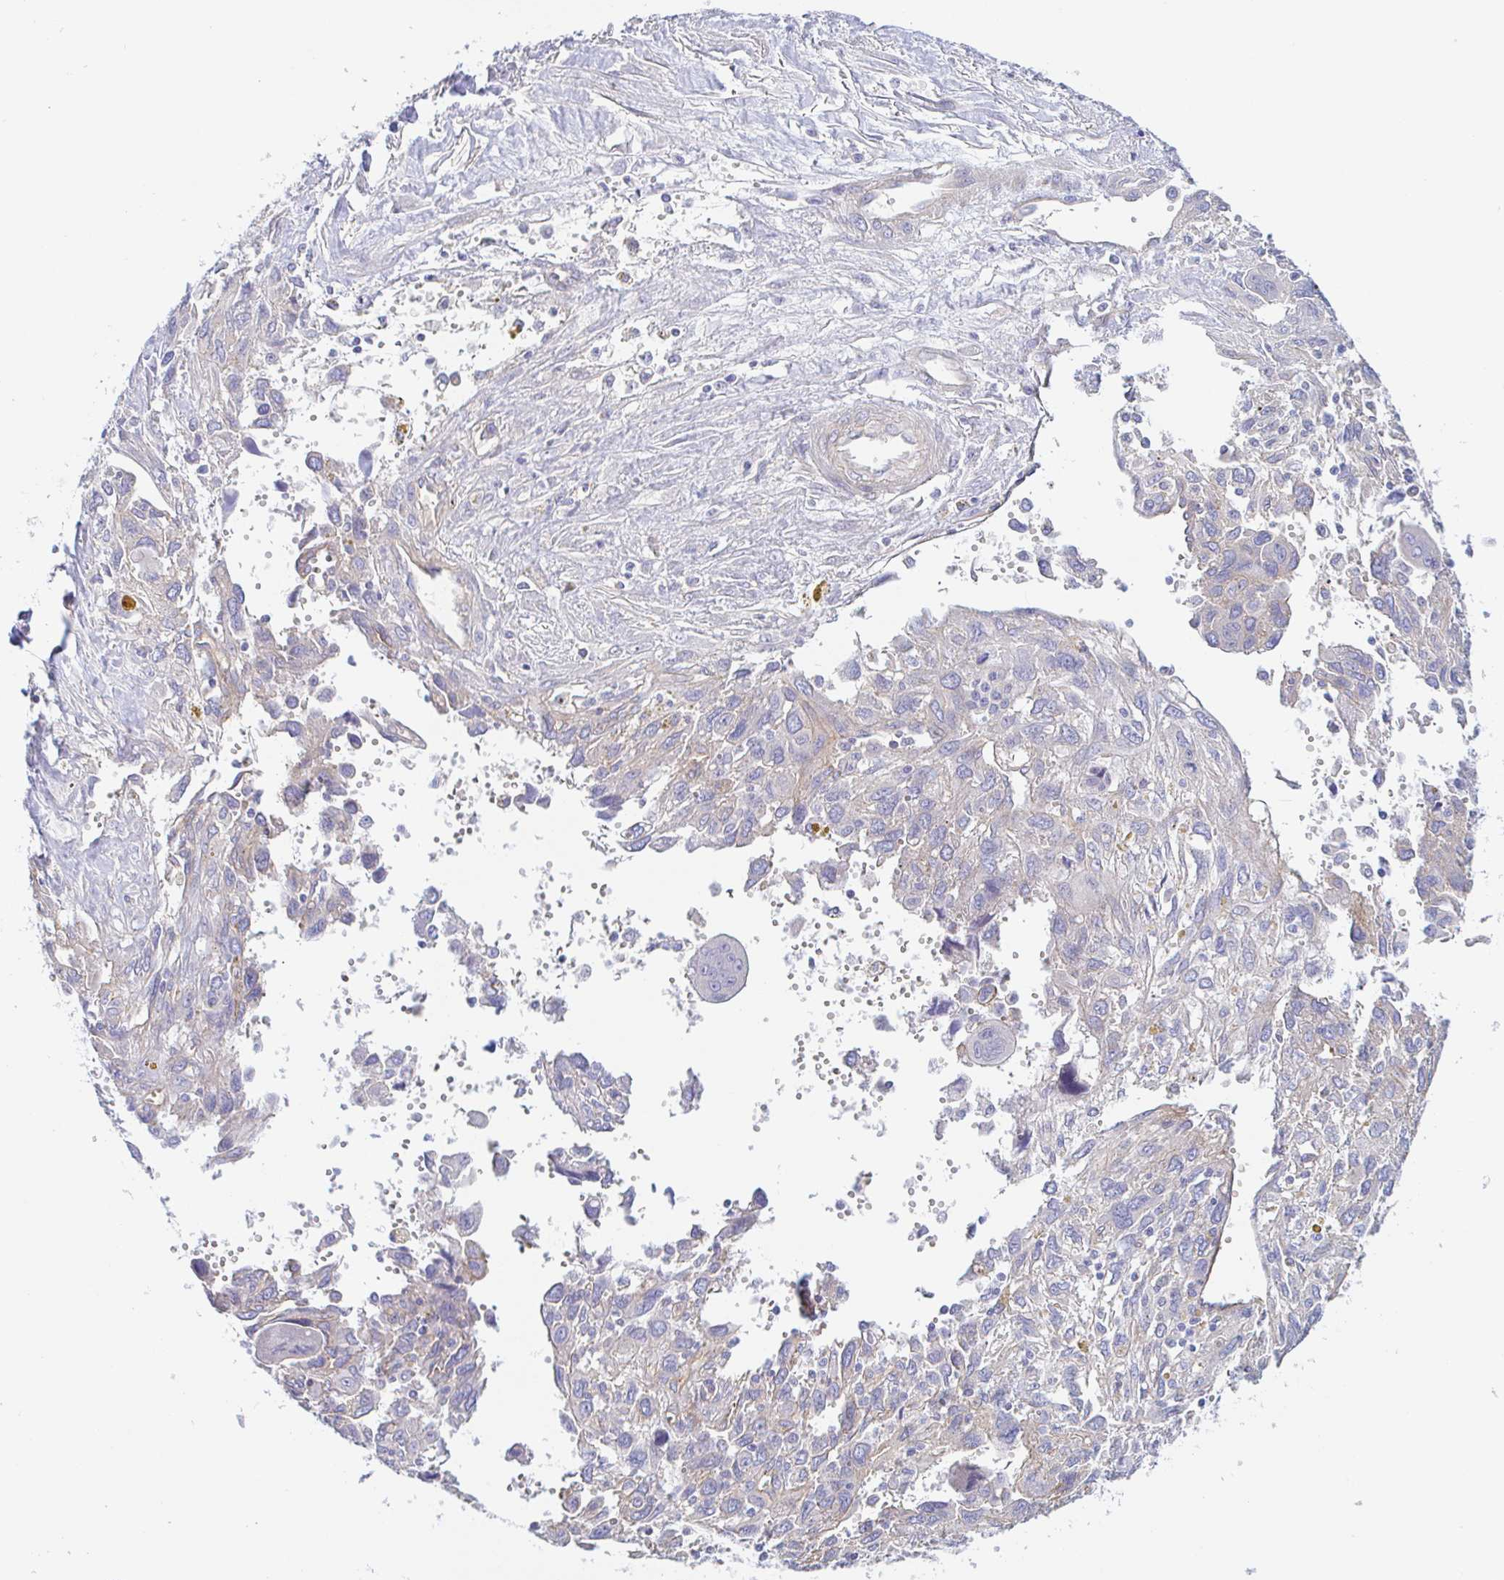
{"staining": {"intensity": "negative", "quantity": "none", "location": "none"}, "tissue": "pancreatic cancer", "cell_type": "Tumor cells", "image_type": "cancer", "snomed": [{"axis": "morphology", "description": "Adenocarcinoma, NOS"}, {"axis": "topography", "description": "Pancreas"}], "caption": "Immunohistochemistry (IHC) of human adenocarcinoma (pancreatic) exhibits no positivity in tumor cells. The staining is performed using DAB (3,3'-diaminobenzidine) brown chromogen with nuclei counter-stained in using hematoxylin.", "gene": "ARL4D", "patient": {"sex": "female", "age": 47}}